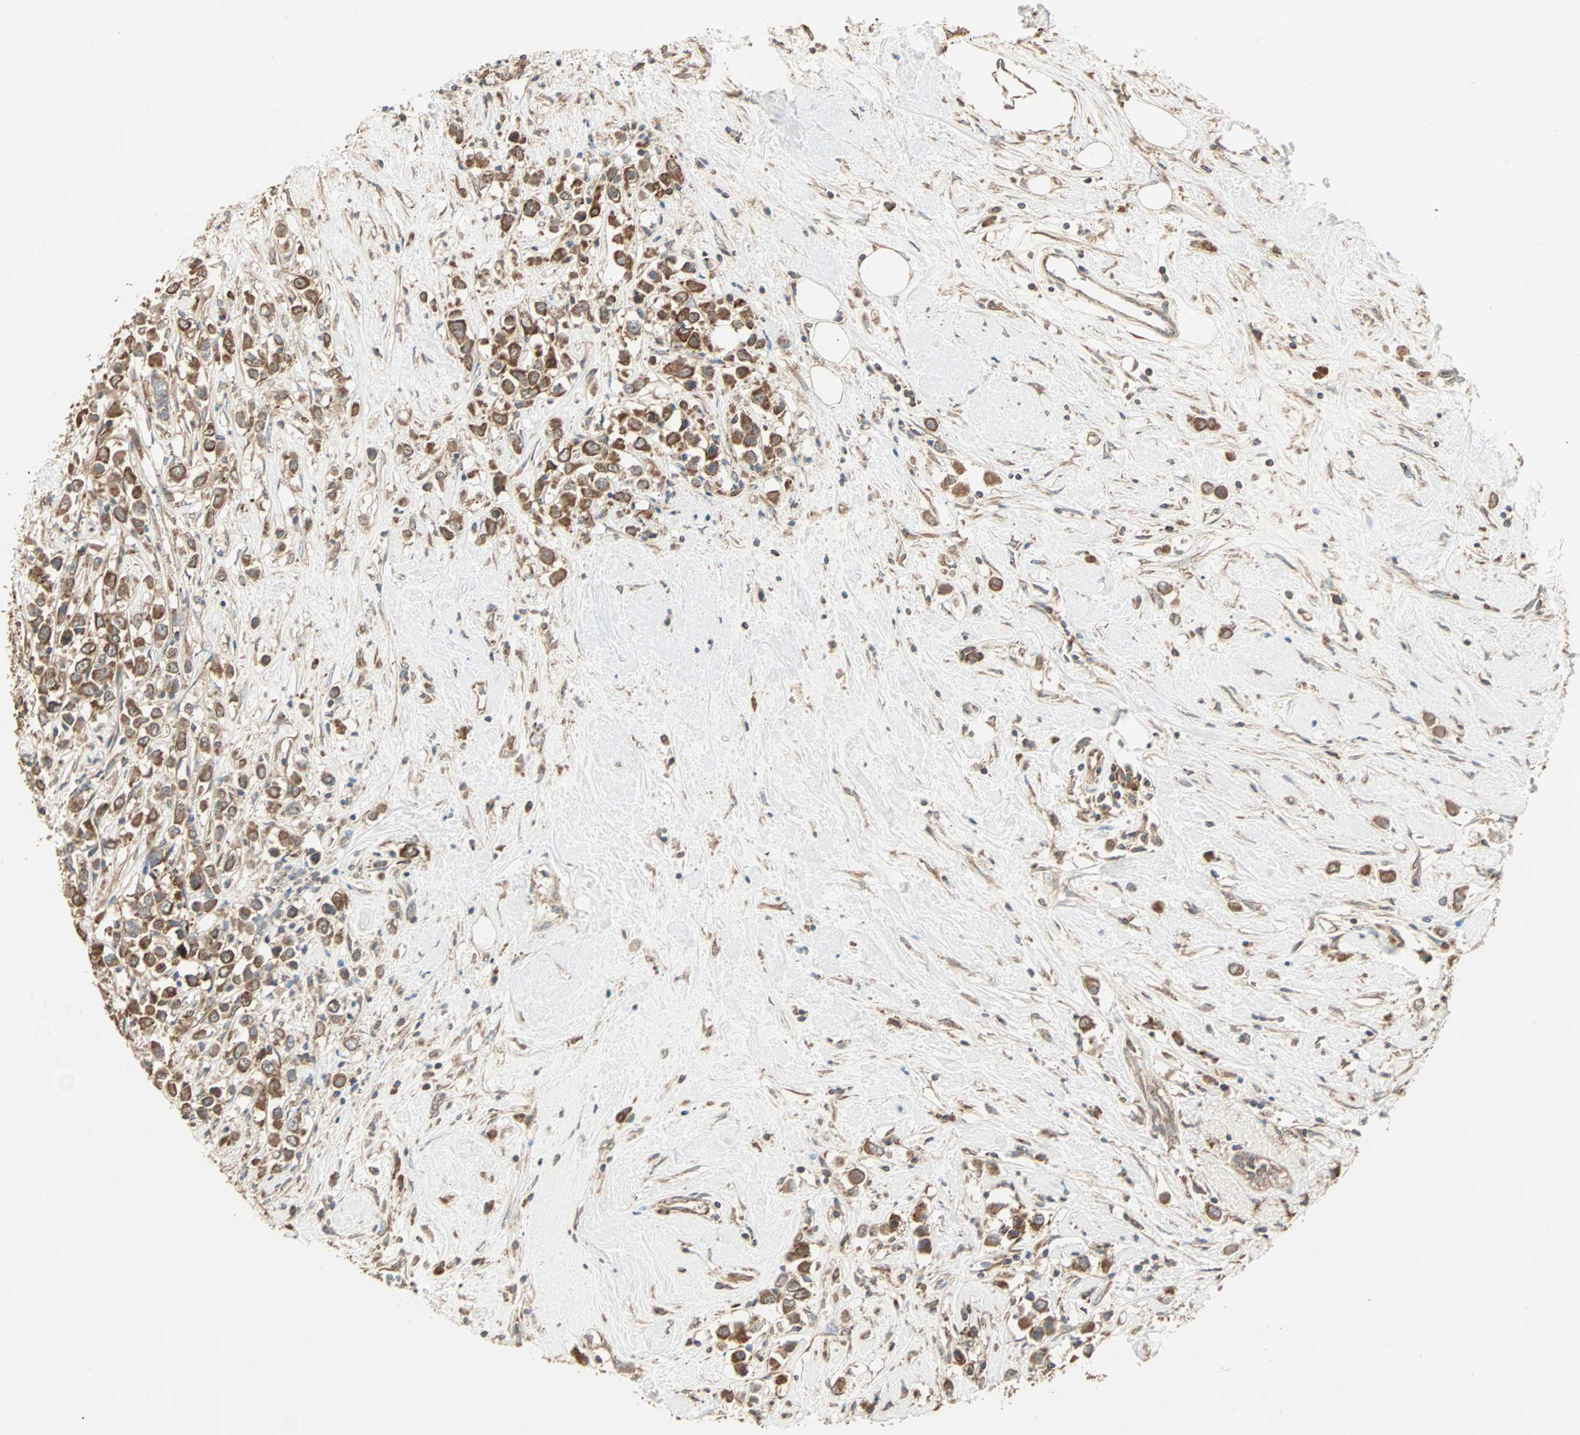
{"staining": {"intensity": "strong", "quantity": ">75%", "location": "cytoplasmic/membranous"}, "tissue": "breast cancer", "cell_type": "Tumor cells", "image_type": "cancer", "snomed": [{"axis": "morphology", "description": "Duct carcinoma"}, {"axis": "topography", "description": "Breast"}], "caption": "DAB immunohistochemical staining of breast cancer (infiltrating ductal carcinoma) shows strong cytoplasmic/membranous protein positivity in approximately >75% of tumor cells.", "gene": "EIF4G2", "patient": {"sex": "female", "age": 61}}